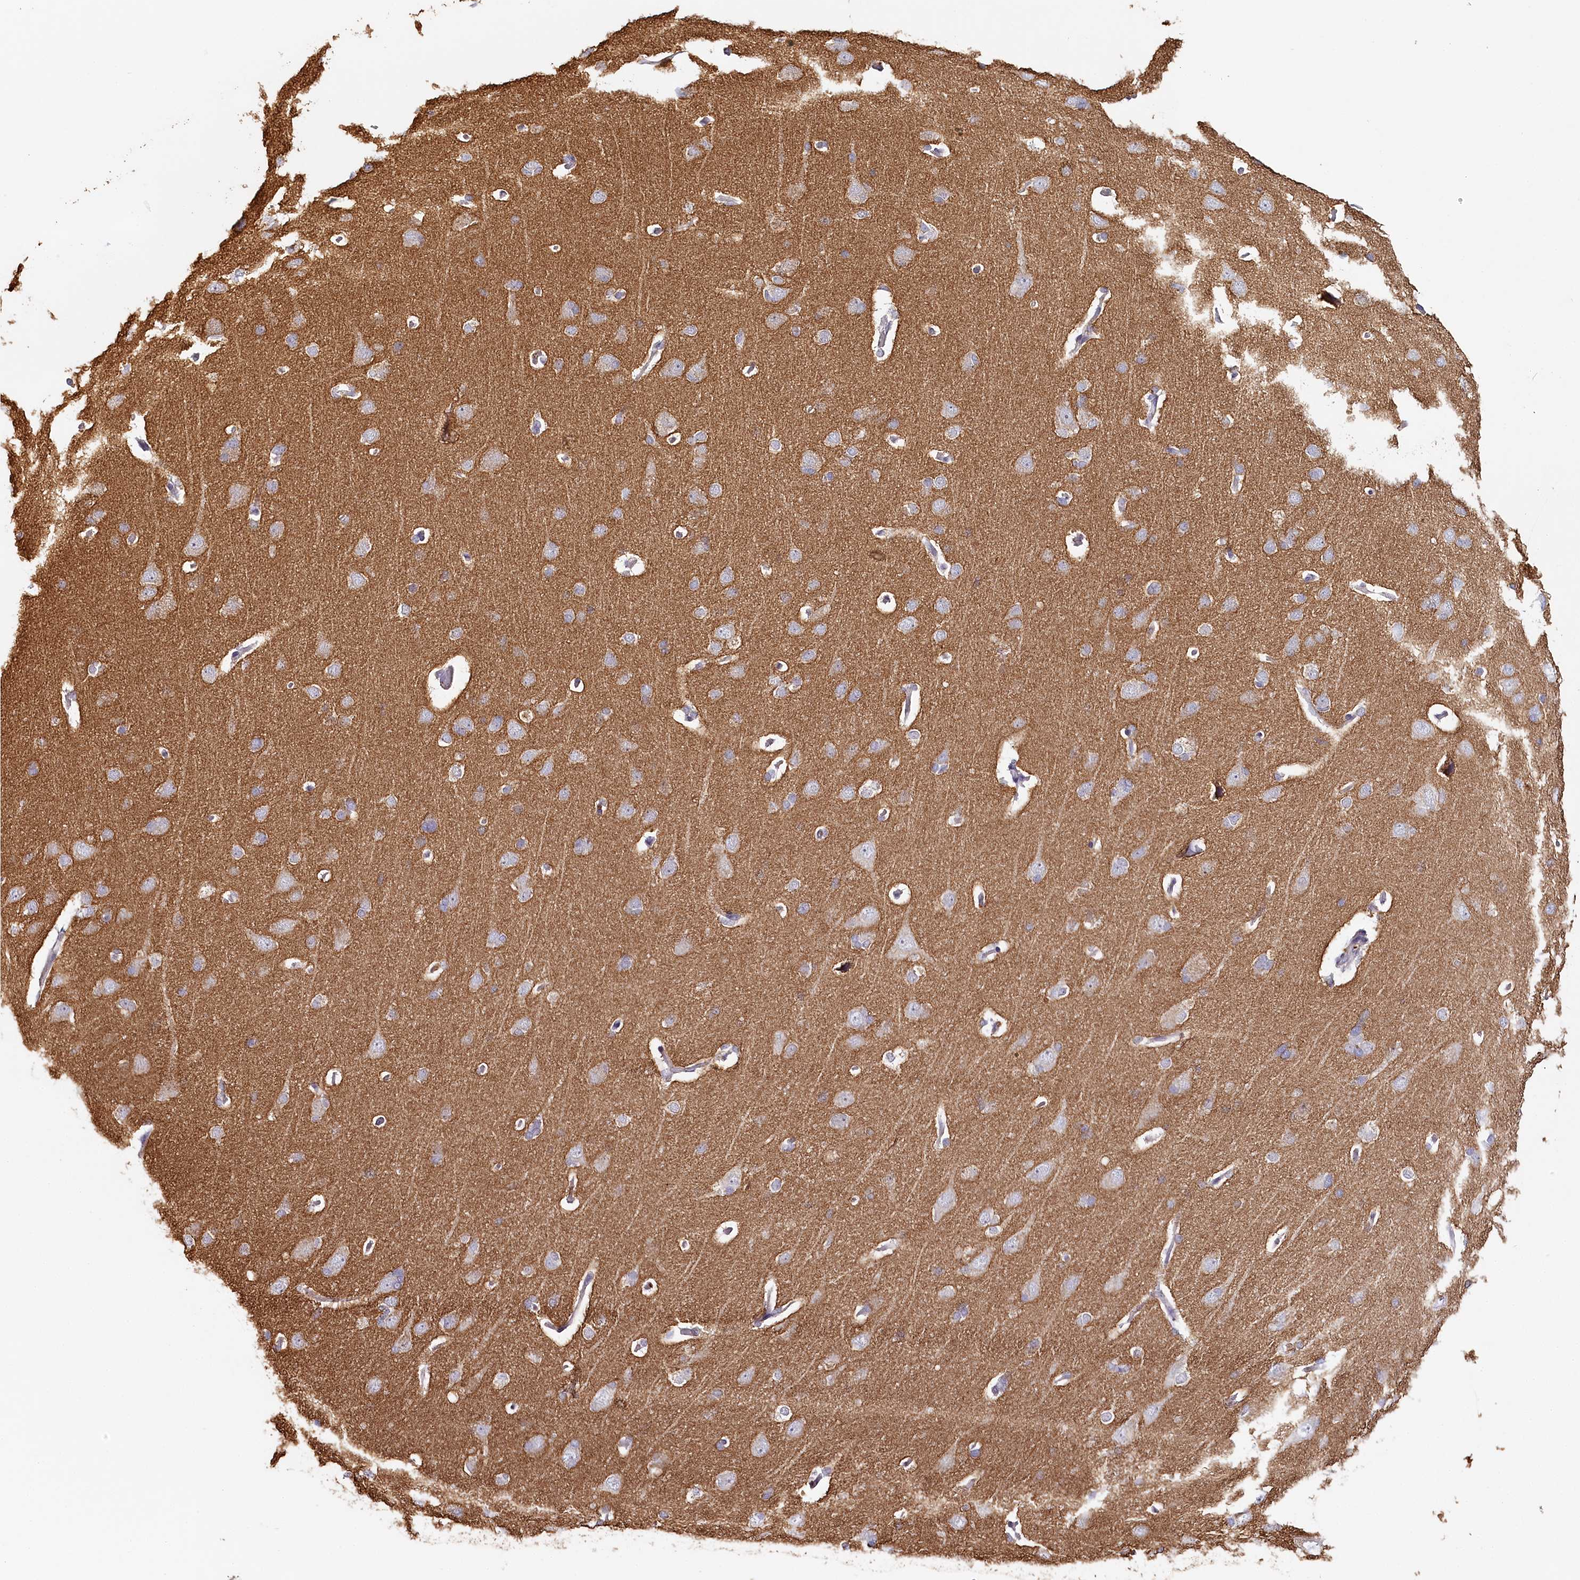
{"staining": {"intensity": "negative", "quantity": "none", "location": "none"}, "tissue": "cerebral cortex", "cell_type": "Endothelial cells", "image_type": "normal", "snomed": [{"axis": "morphology", "description": "Normal tissue, NOS"}, {"axis": "topography", "description": "Cerebral cortex"}], "caption": "Endothelial cells are negative for protein expression in normal human cerebral cortex. Nuclei are stained in blue.", "gene": "MMP25", "patient": {"sex": "male", "age": 62}}